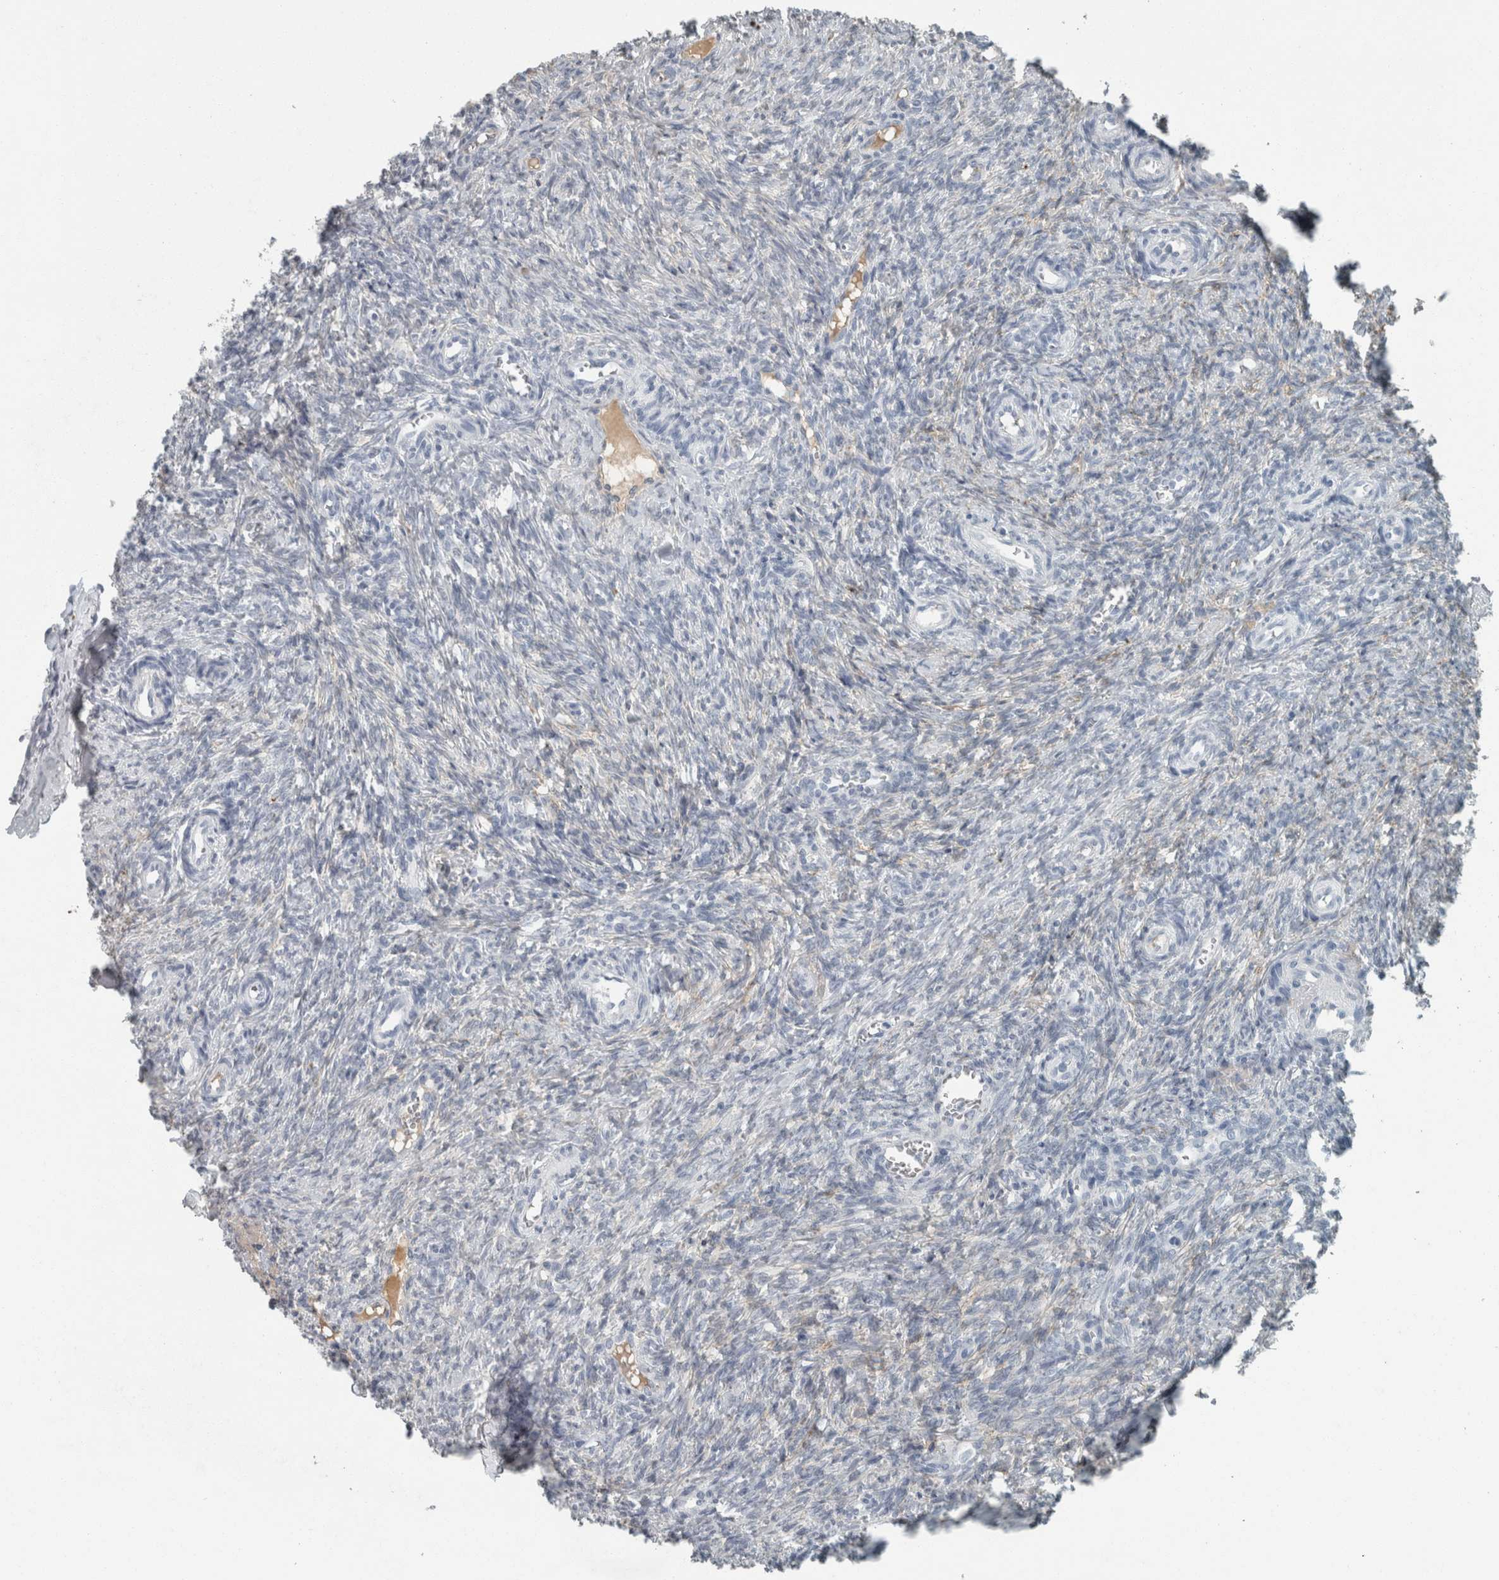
{"staining": {"intensity": "negative", "quantity": "none", "location": "none"}, "tissue": "ovary", "cell_type": "Follicle cells", "image_type": "normal", "snomed": [{"axis": "morphology", "description": "Normal tissue, NOS"}, {"axis": "topography", "description": "Ovary"}], "caption": "Human ovary stained for a protein using IHC exhibits no positivity in follicle cells.", "gene": "CHL1", "patient": {"sex": "female", "age": 41}}